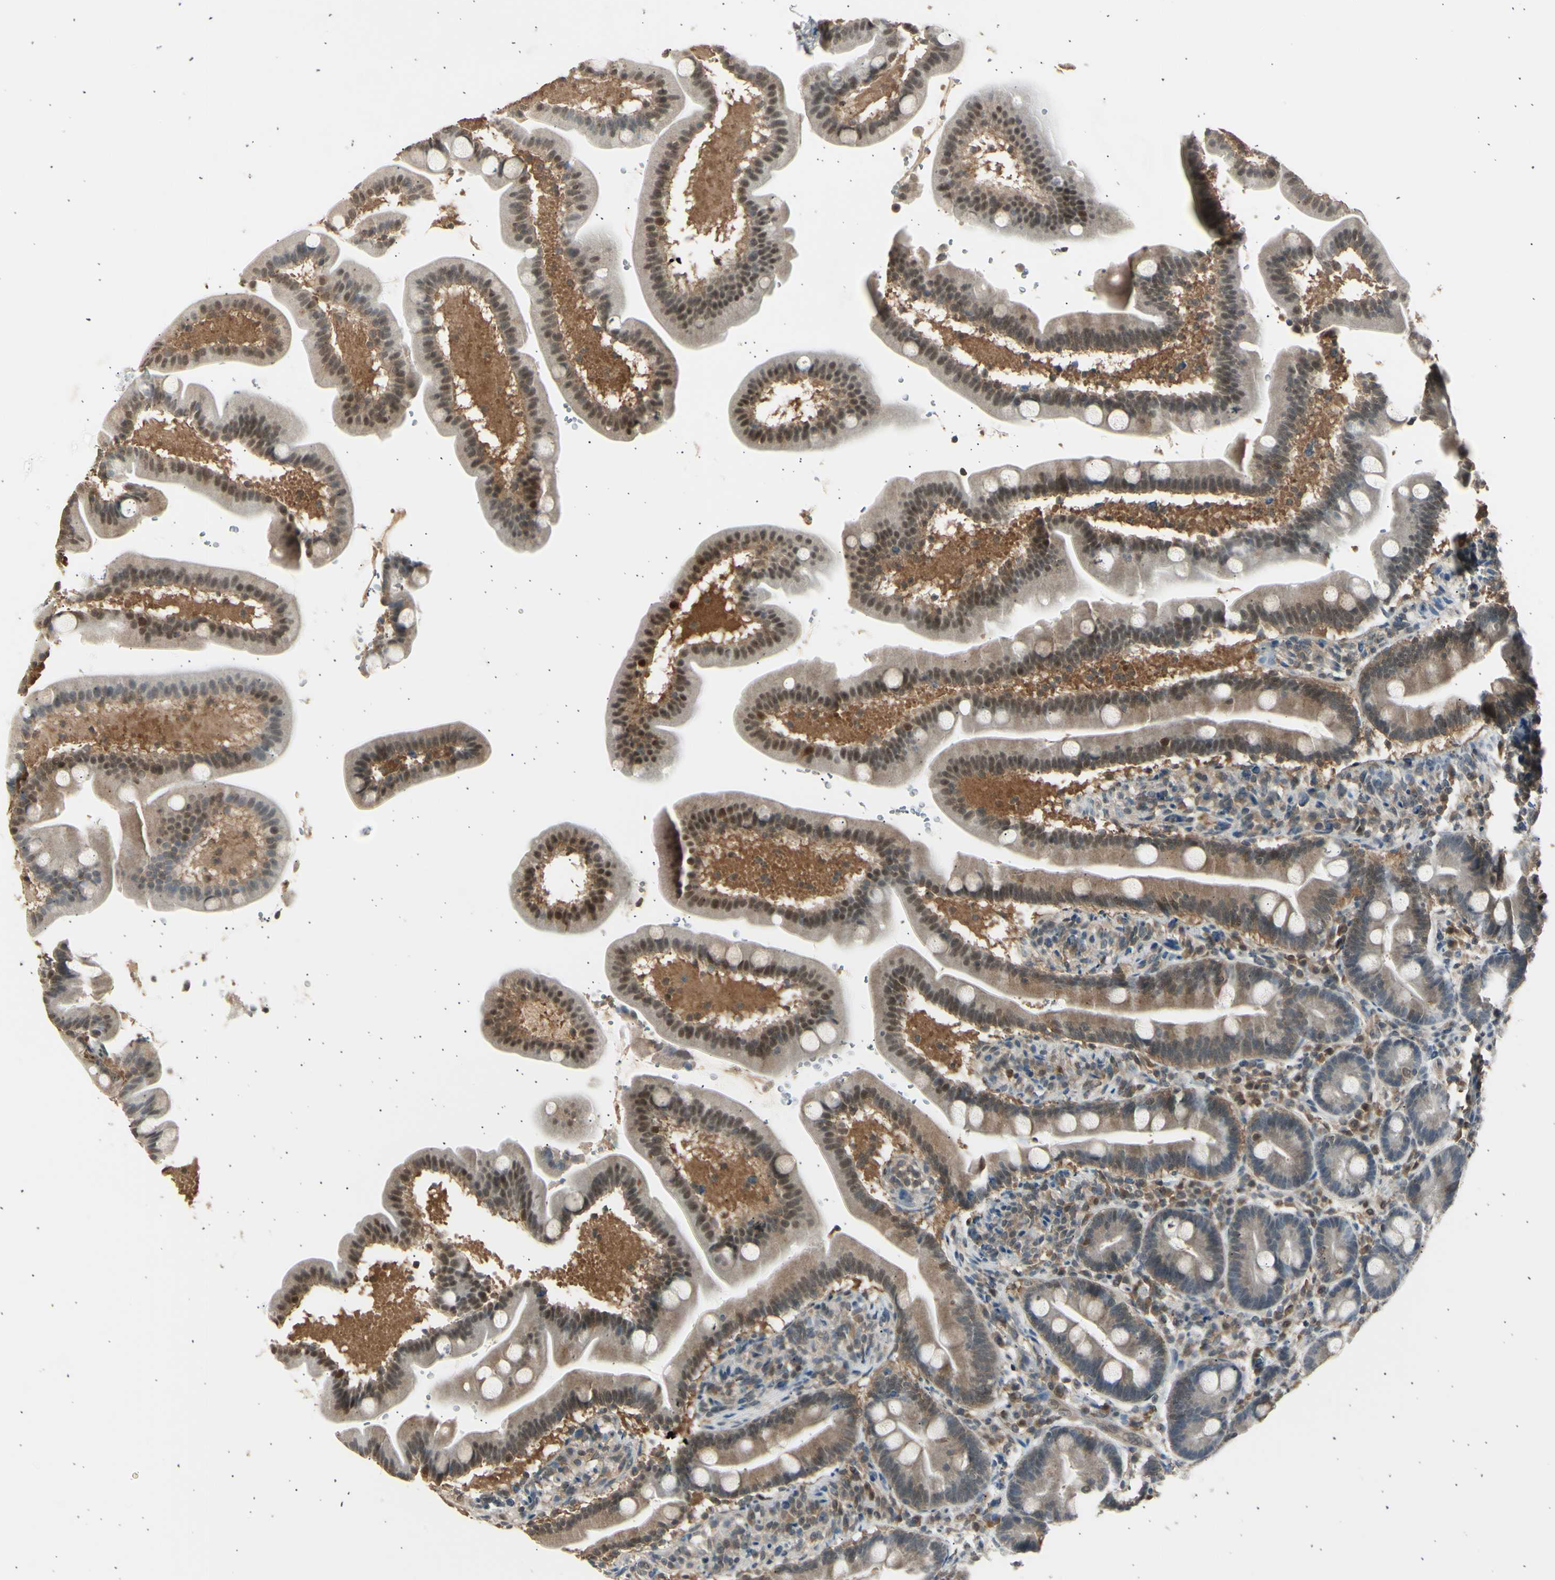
{"staining": {"intensity": "moderate", "quantity": ">75%", "location": "cytoplasmic/membranous,nuclear"}, "tissue": "duodenum", "cell_type": "Glandular cells", "image_type": "normal", "snomed": [{"axis": "morphology", "description": "Normal tissue, NOS"}, {"axis": "topography", "description": "Duodenum"}], "caption": "DAB immunohistochemical staining of normal duodenum demonstrates moderate cytoplasmic/membranous,nuclear protein expression in approximately >75% of glandular cells.", "gene": "PSMD5", "patient": {"sex": "male", "age": 54}}